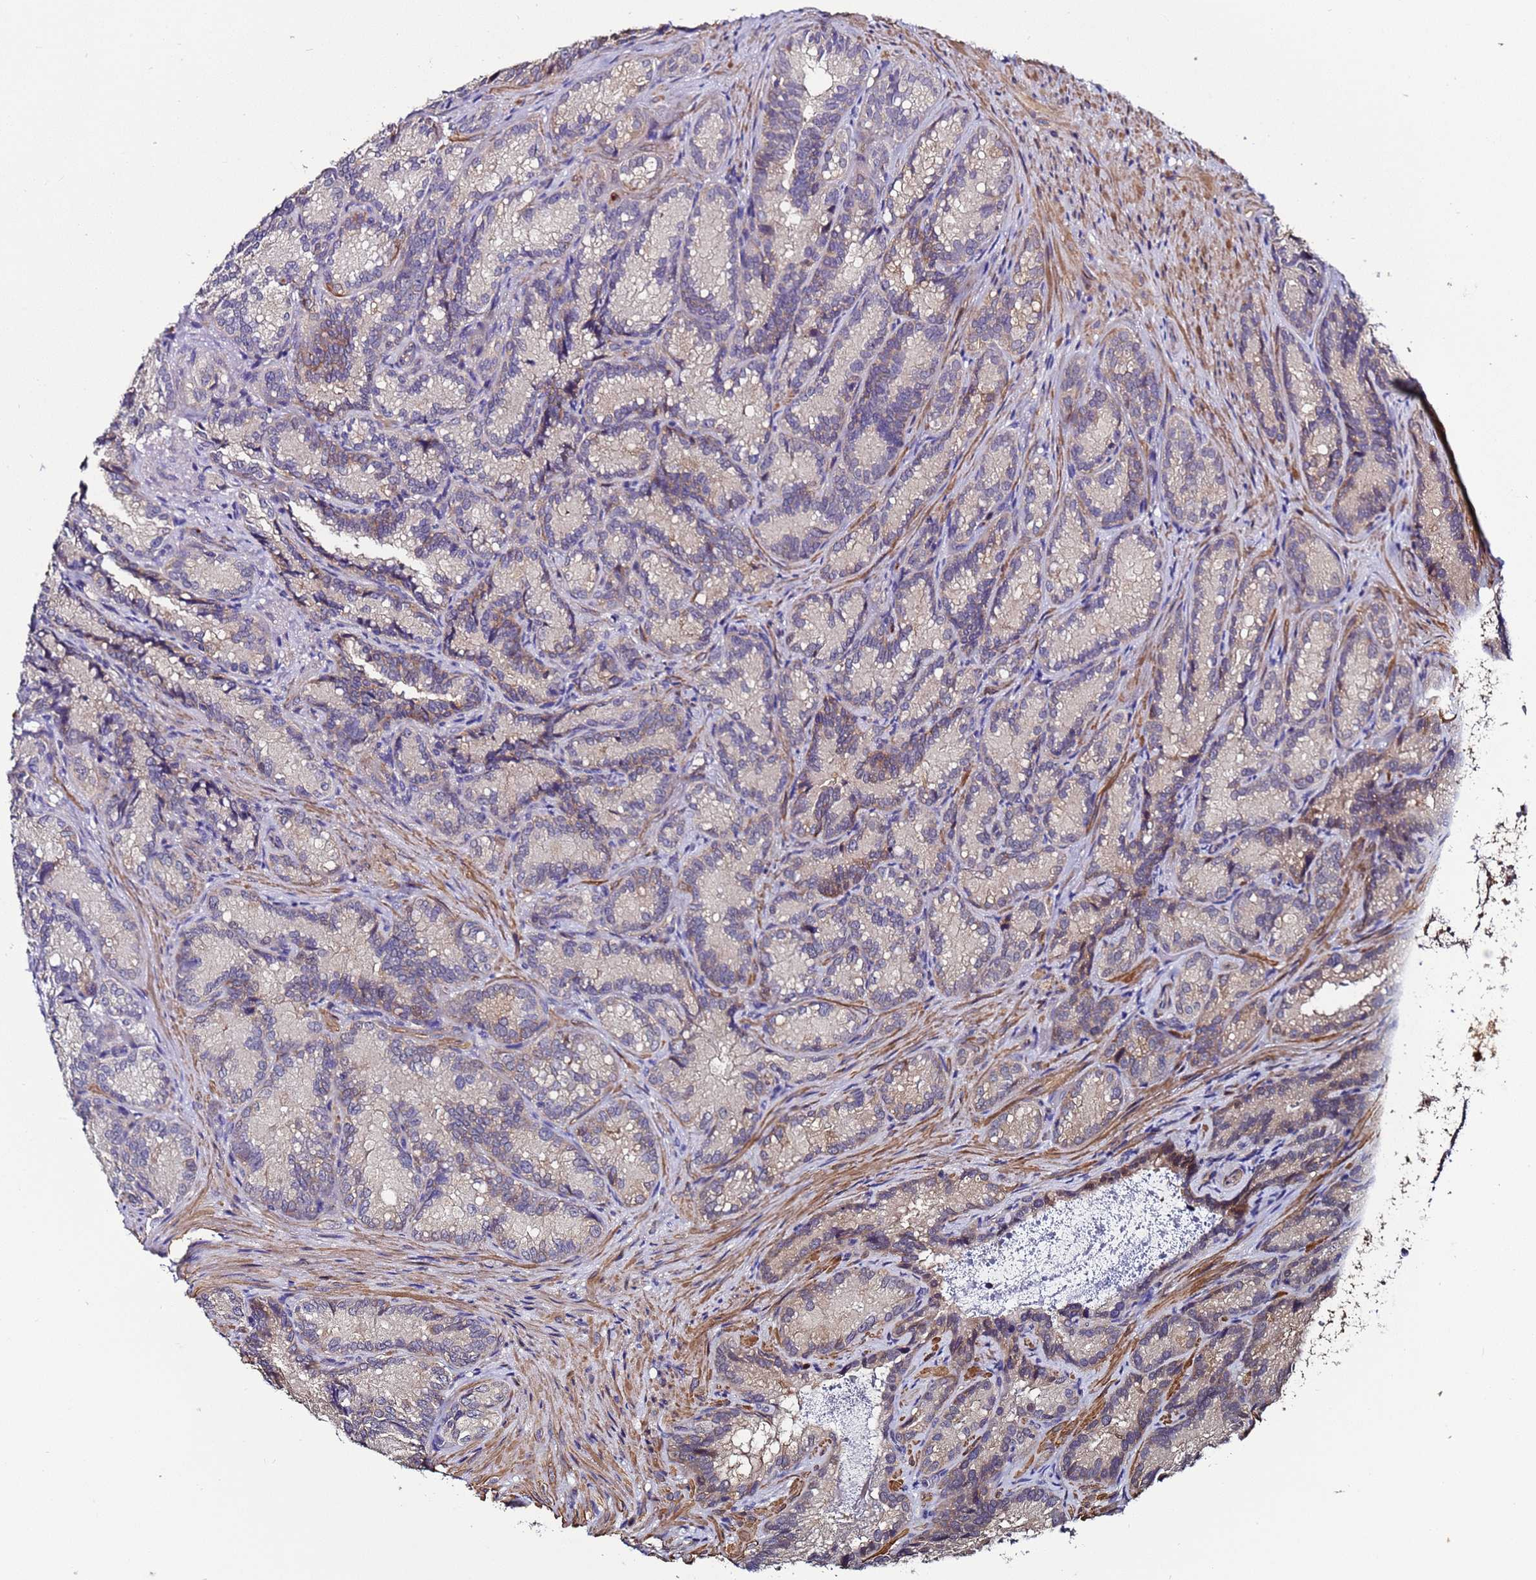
{"staining": {"intensity": "moderate", "quantity": "<25%", "location": "cytoplasmic/membranous,nuclear"}, "tissue": "seminal vesicle", "cell_type": "Glandular cells", "image_type": "normal", "snomed": [{"axis": "morphology", "description": "Normal tissue, NOS"}, {"axis": "topography", "description": "Seminal veicle"}], "caption": "This is a histology image of IHC staining of benign seminal vesicle, which shows moderate staining in the cytoplasmic/membranous,nuclear of glandular cells.", "gene": "GSTCD", "patient": {"sex": "male", "age": 58}}